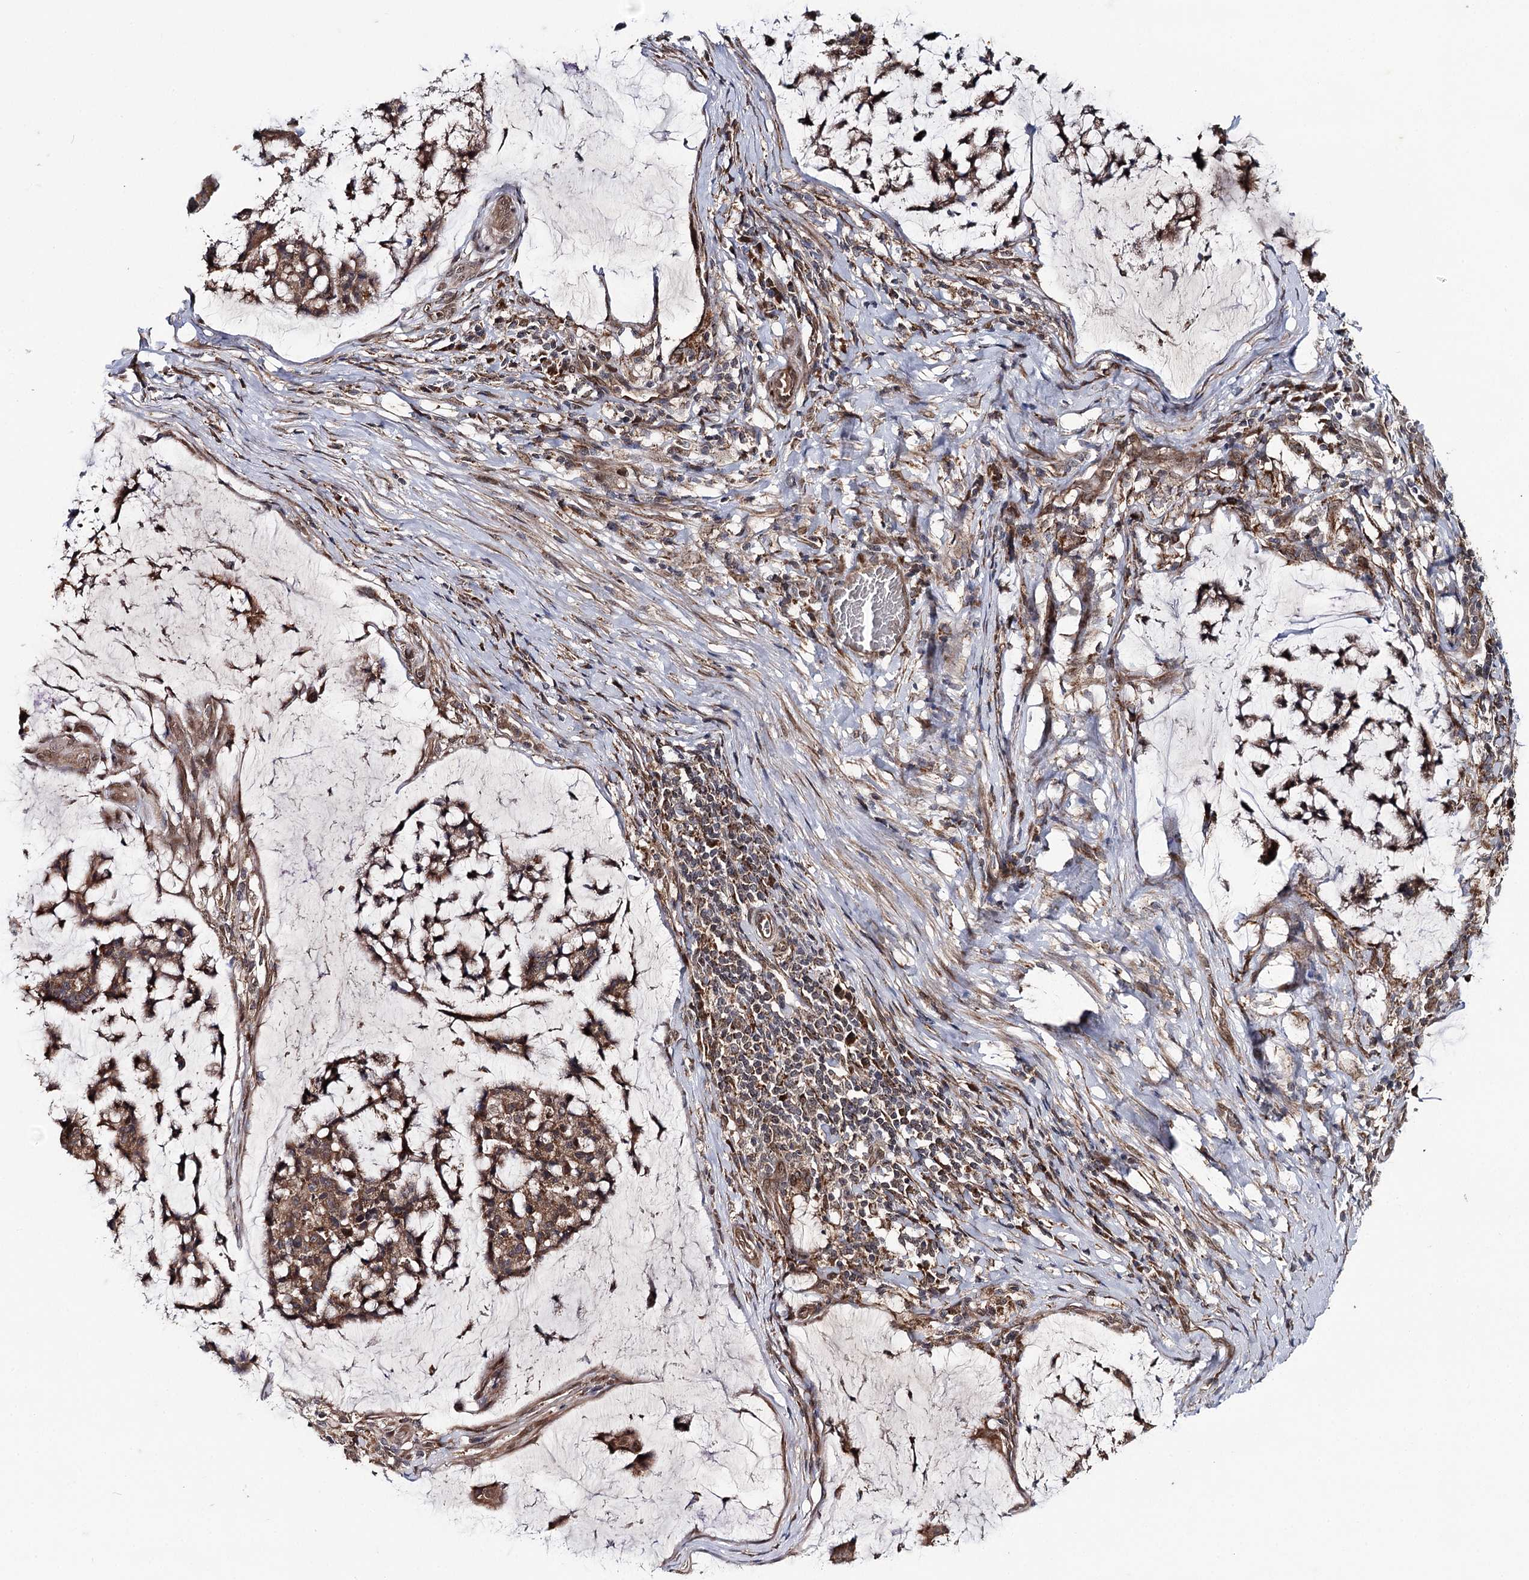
{"staining": {"intensity": "moderate", "quantity": ">75%", "location": "cytoplasmic/membranous"}, "tissue": "stomach cancer", "cell_type": "Tumor cells", "image_type": "cancer", "snomed": [{"axis": "morphology", "description": "Adenocarcinoma, NOS"}, {"axis": "topography", "description": "Stomach, lower"}], "caption": "This is an image of immunohistochemistry (IHC) staining of stomach adenocarcinoma, which shows moderate positivity in the cytoplasmic/membranous of tumor cells.", "gene": "MSANTD2", "patient": {"sex": "male", "age": 67}}